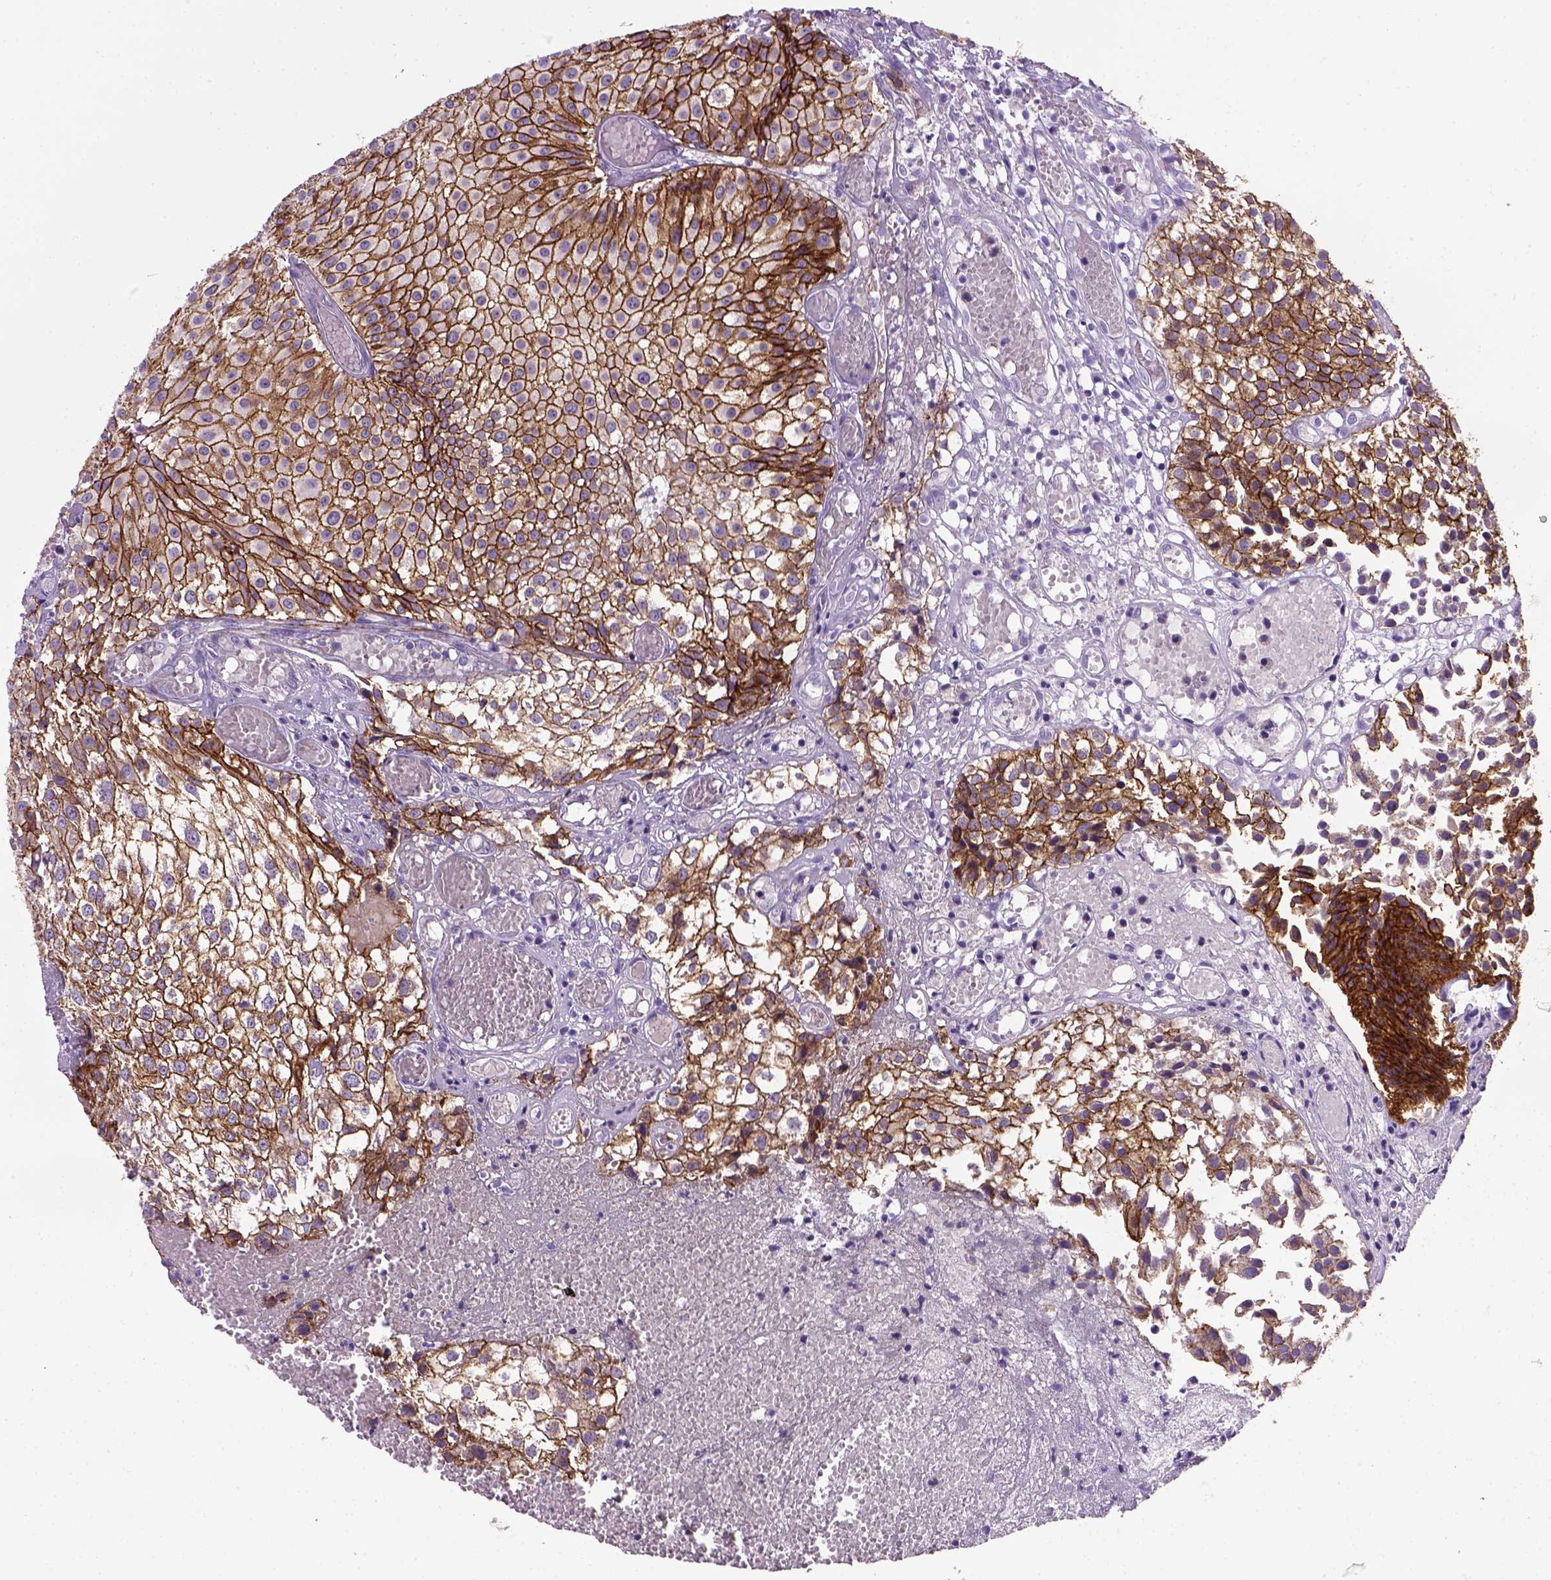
{"staining": {"intensity": "strong", "quantity": ">75%", "location": "cytoplasmic/membranous"}, "tissue": "urothelial cancer", "cell_type": "Tumor cells", "image_type": "cancer", "snomed": [{"axis": "morphology", "description": "Urothelial carcinoma, Low grade"}, {"axis": "topography", "description": "Urinary bladder"}], "caption": "Immunohistochemical staining of urothelial cancer exhibits strong cytoplasmic/membranous protein positivity in about >75% of tumor cells.", "gene": "CDH1", "patient": {"sex": "male", "age": 79}}